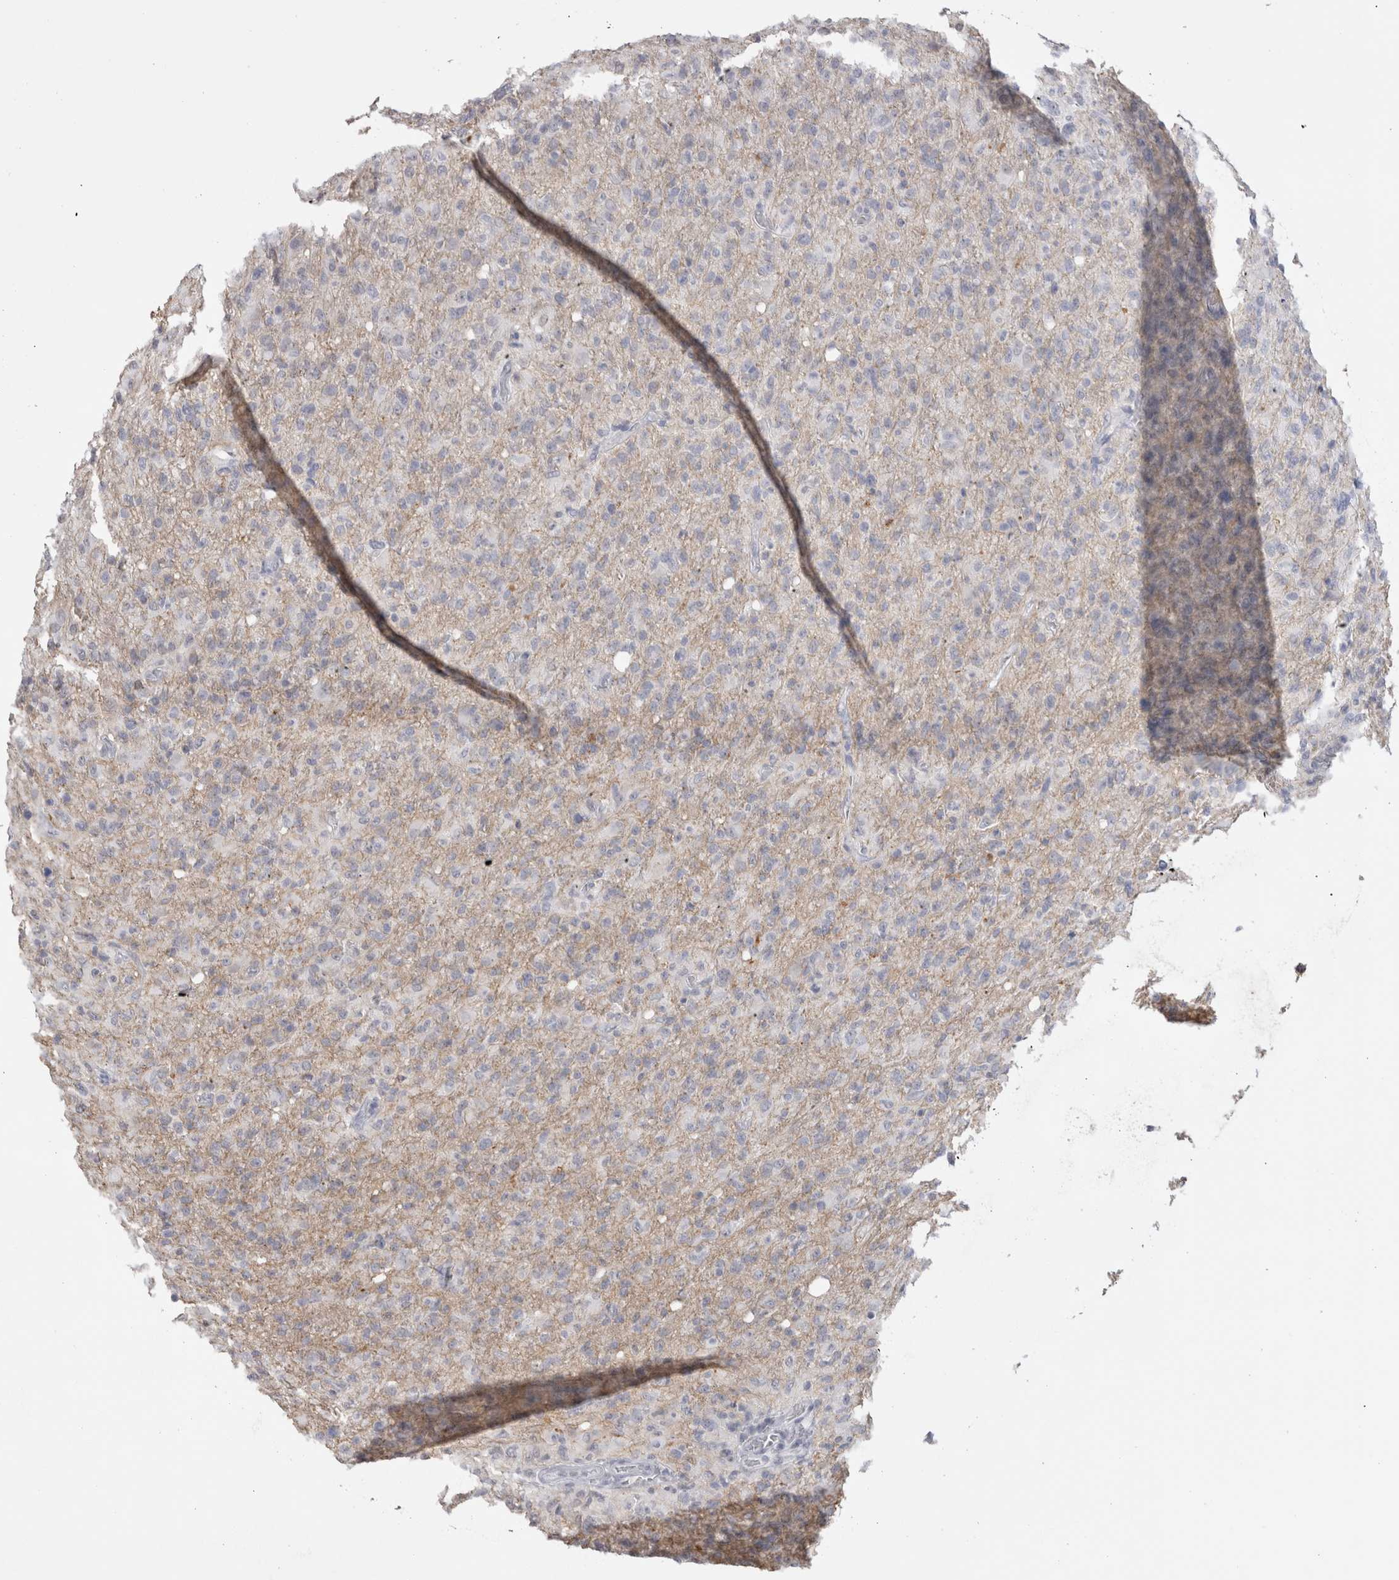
{"staining": {"intensity": "weak", "quantity": "<25%", "location": "cytoplasmic/membranous"}, "tissue": "glioma", "cell_type": "Tumor cells", "image_type": "cancer", "snomed": [{"axis": "morphology", "description": "Glioma, malignant, High grade"}, {"axis": "topography", "description": "Brain"}], "caption": "Malignant high-grade glioma was stained to show a protein in brown. There is no significant positivity in tumor cells.", "gene": "CADM3", "patient": {"sex": "female", "age": 57}}